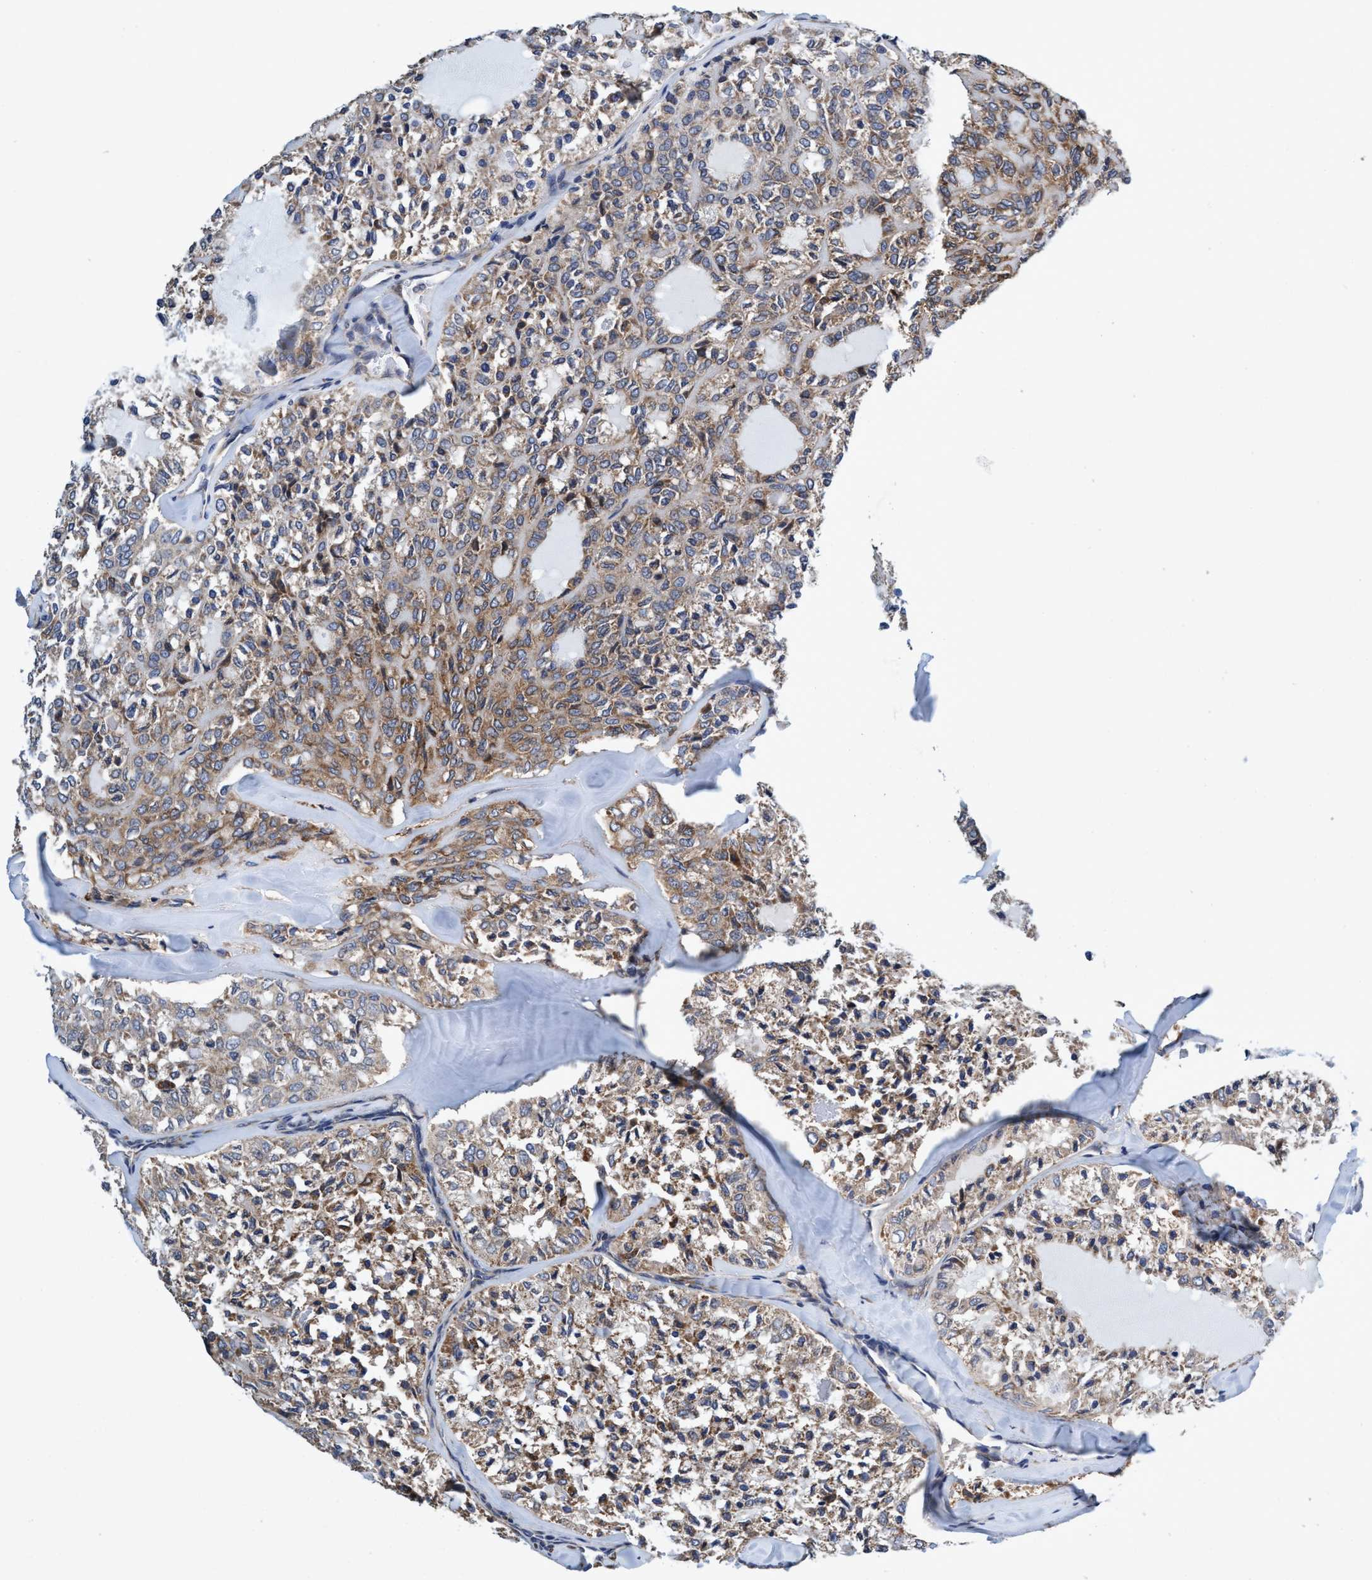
{"staining": {"intensity": "weak", "quantity": ">75%", "location": "cytoplasmic/membranous"}, "tissue": "thyroid cancer", "cell_type": "Tumor cells", "image_type": "cancer", "snomed": [{"axis": "morphology", "description": "Follicular adenoma carcinoma, NOS"}, {"axis": "topography", "description": "Thyroid gland"}], "caption": "A high-resolution image shows immunohistochemistry staining of thyroid follicular adenoma carcinoma, which demonstrates weak cytoplasmic/membranous positivity in about >75% of tumor cells.", "gene": "CALCOCO2", "patient": {"sex": "male", "age": 75}}